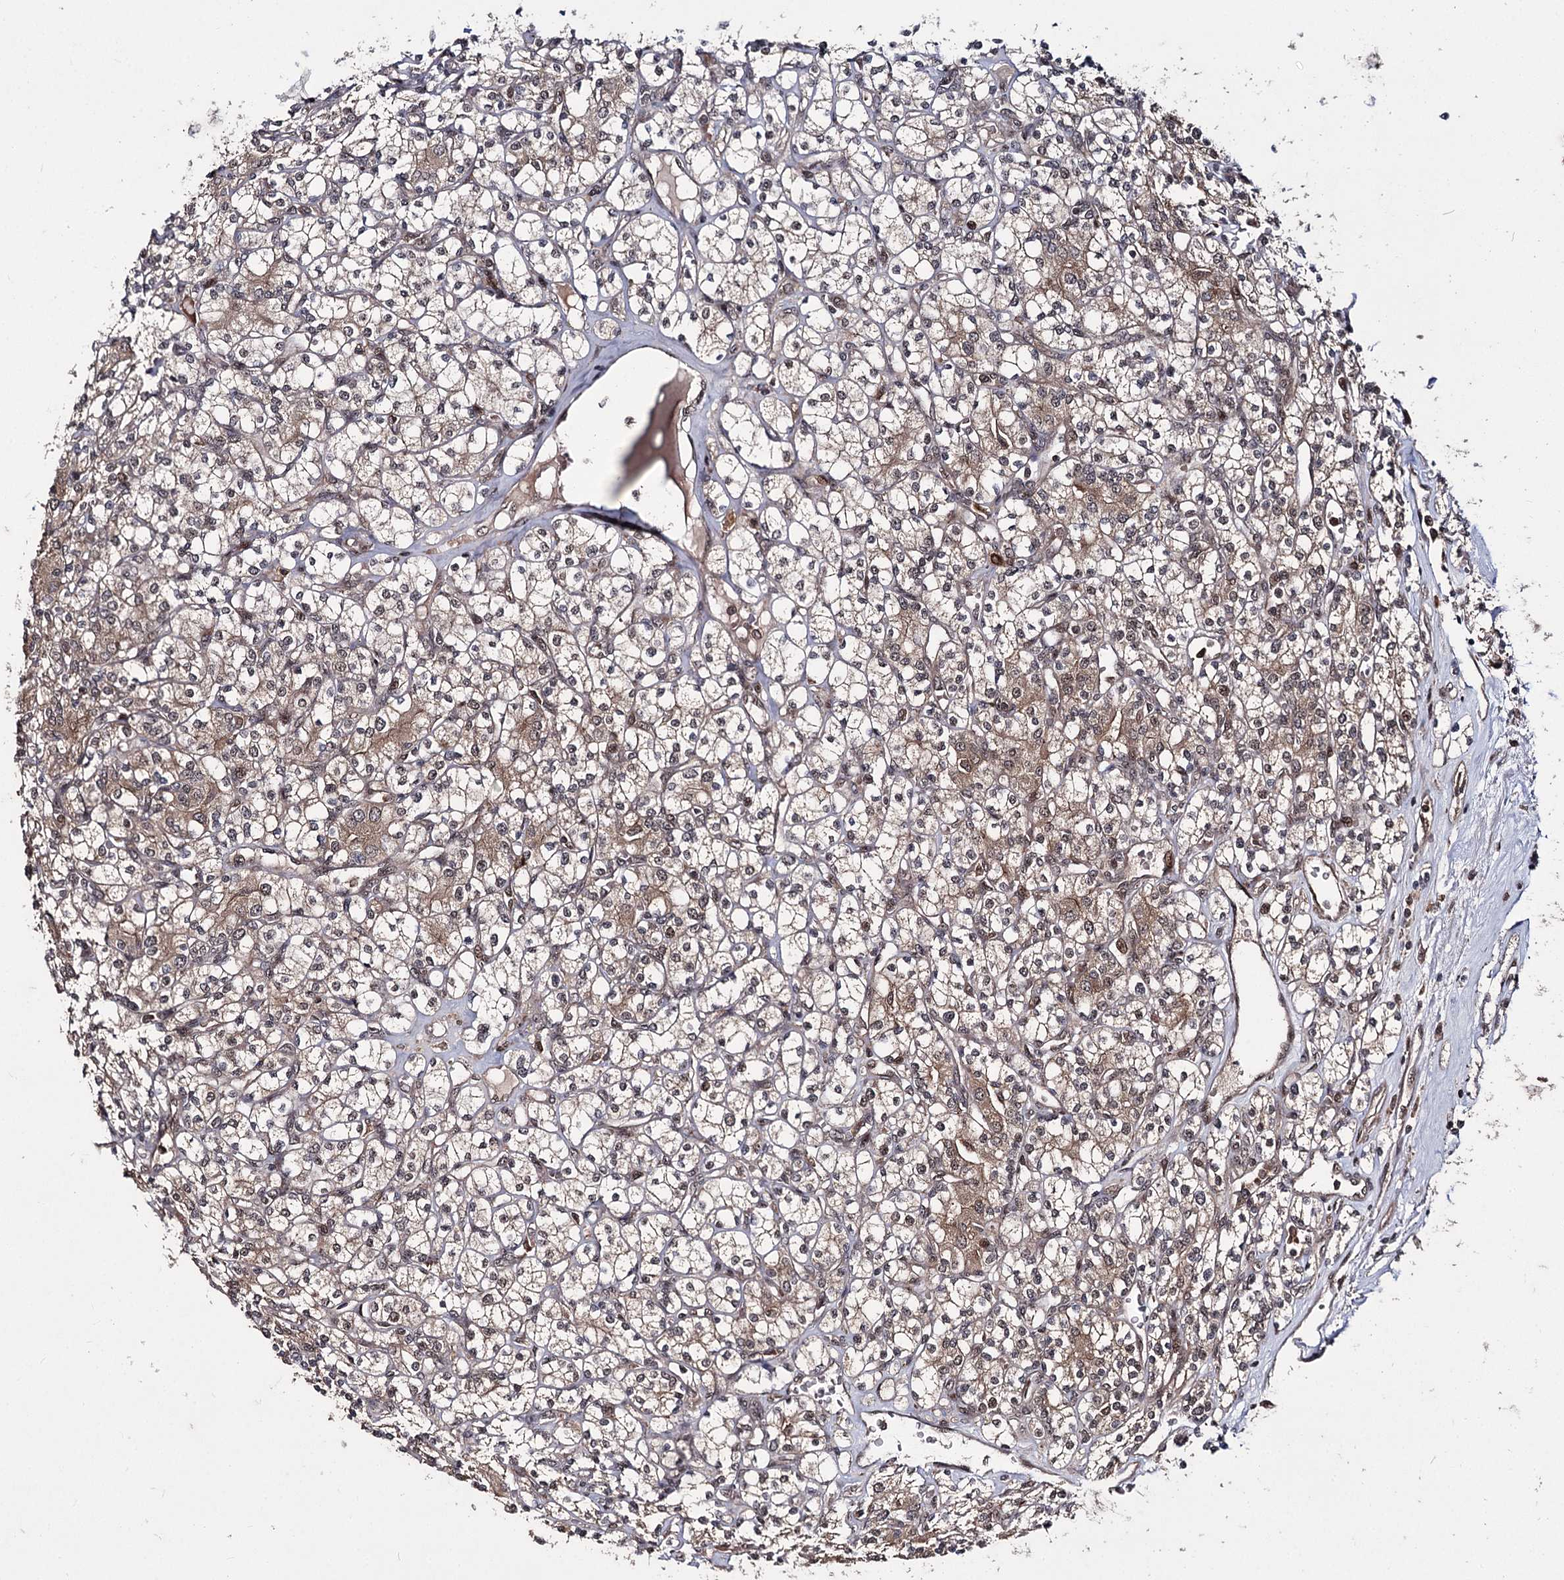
{"staining": {"intensity": "moderate", "quantity": ">75%", "location": "cytoplasmic/membranous,nuclear"}, "tissue": "renal cancer", "cell_type": "Tumor cells", "image_type": "cancer", "snomed": [{"axis": "morphology", "description": "Adenocarcinoma, NOS"}, {"axis": "topography", "description": "Kidney"}], "caption": "Immunohistochemistry (IHC) of adenocarcinoma (renal) shows medium levels of moderate cytoplasmic/membranous and nuclear expression in about >75% of tumor cells.", "gene": "MKNK2", "patient": {"sex": "male", "age": 77}}